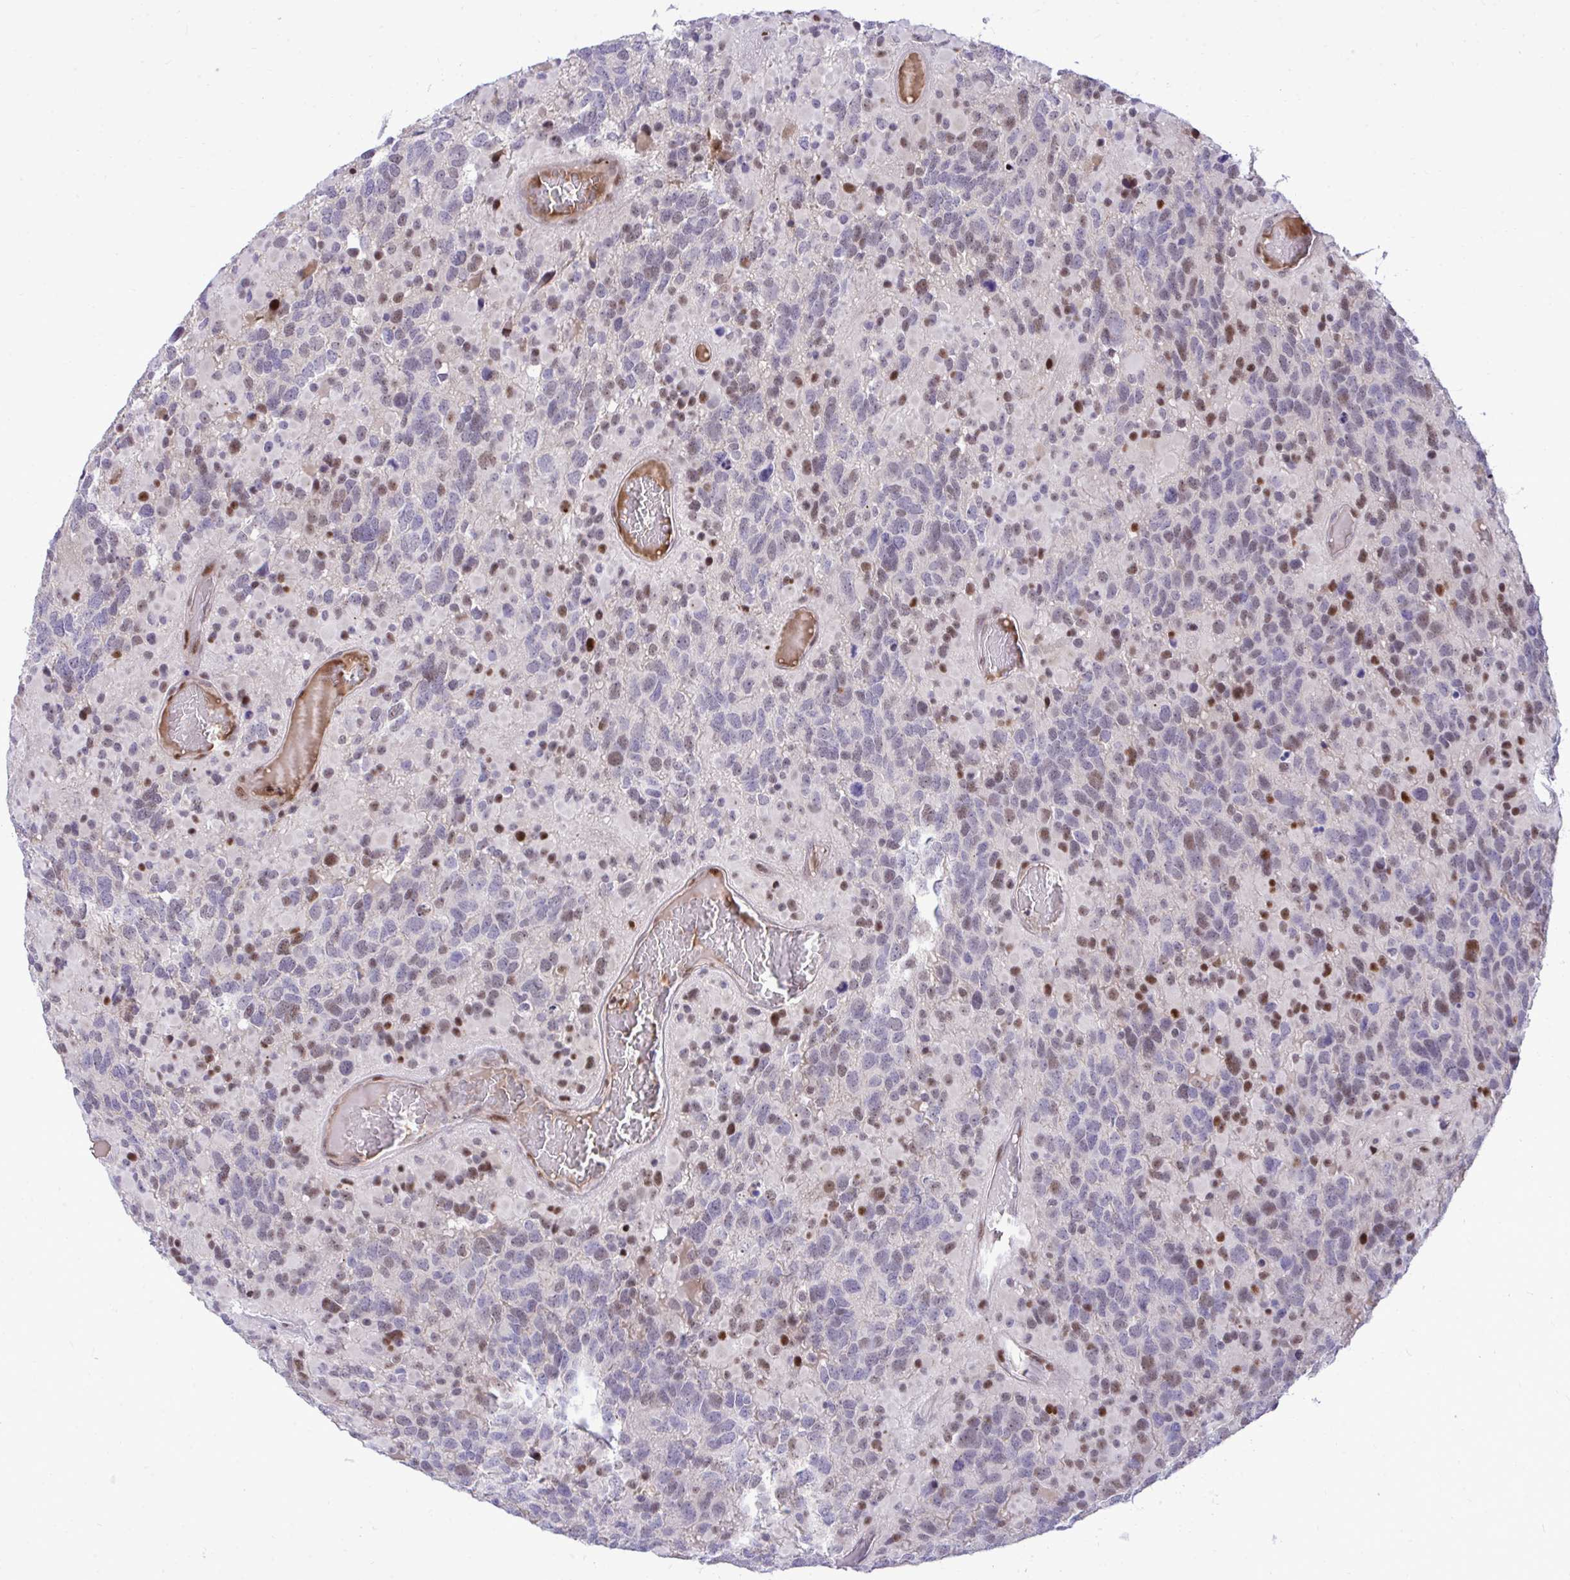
{"staining": {"intensity": "moderate", "quantity": "<25%", "location": "nuclear"}, "tissue": "glioma", "cell_type": "Tumor cells", "image_type": "cancer", "snomed": [{"axis": "morphology", "description": "Glioma, malignant, High grade"}, {"axis": "topography", "description": "Brain"}], "caption": "A histopathology image showing moderate nuclear expression in about <25% of tumor cells in glioma, as visualized by brown immunohistochemical staining.", "gene": "C14orf39", "patient": {"sex": "female", "age": 40}}